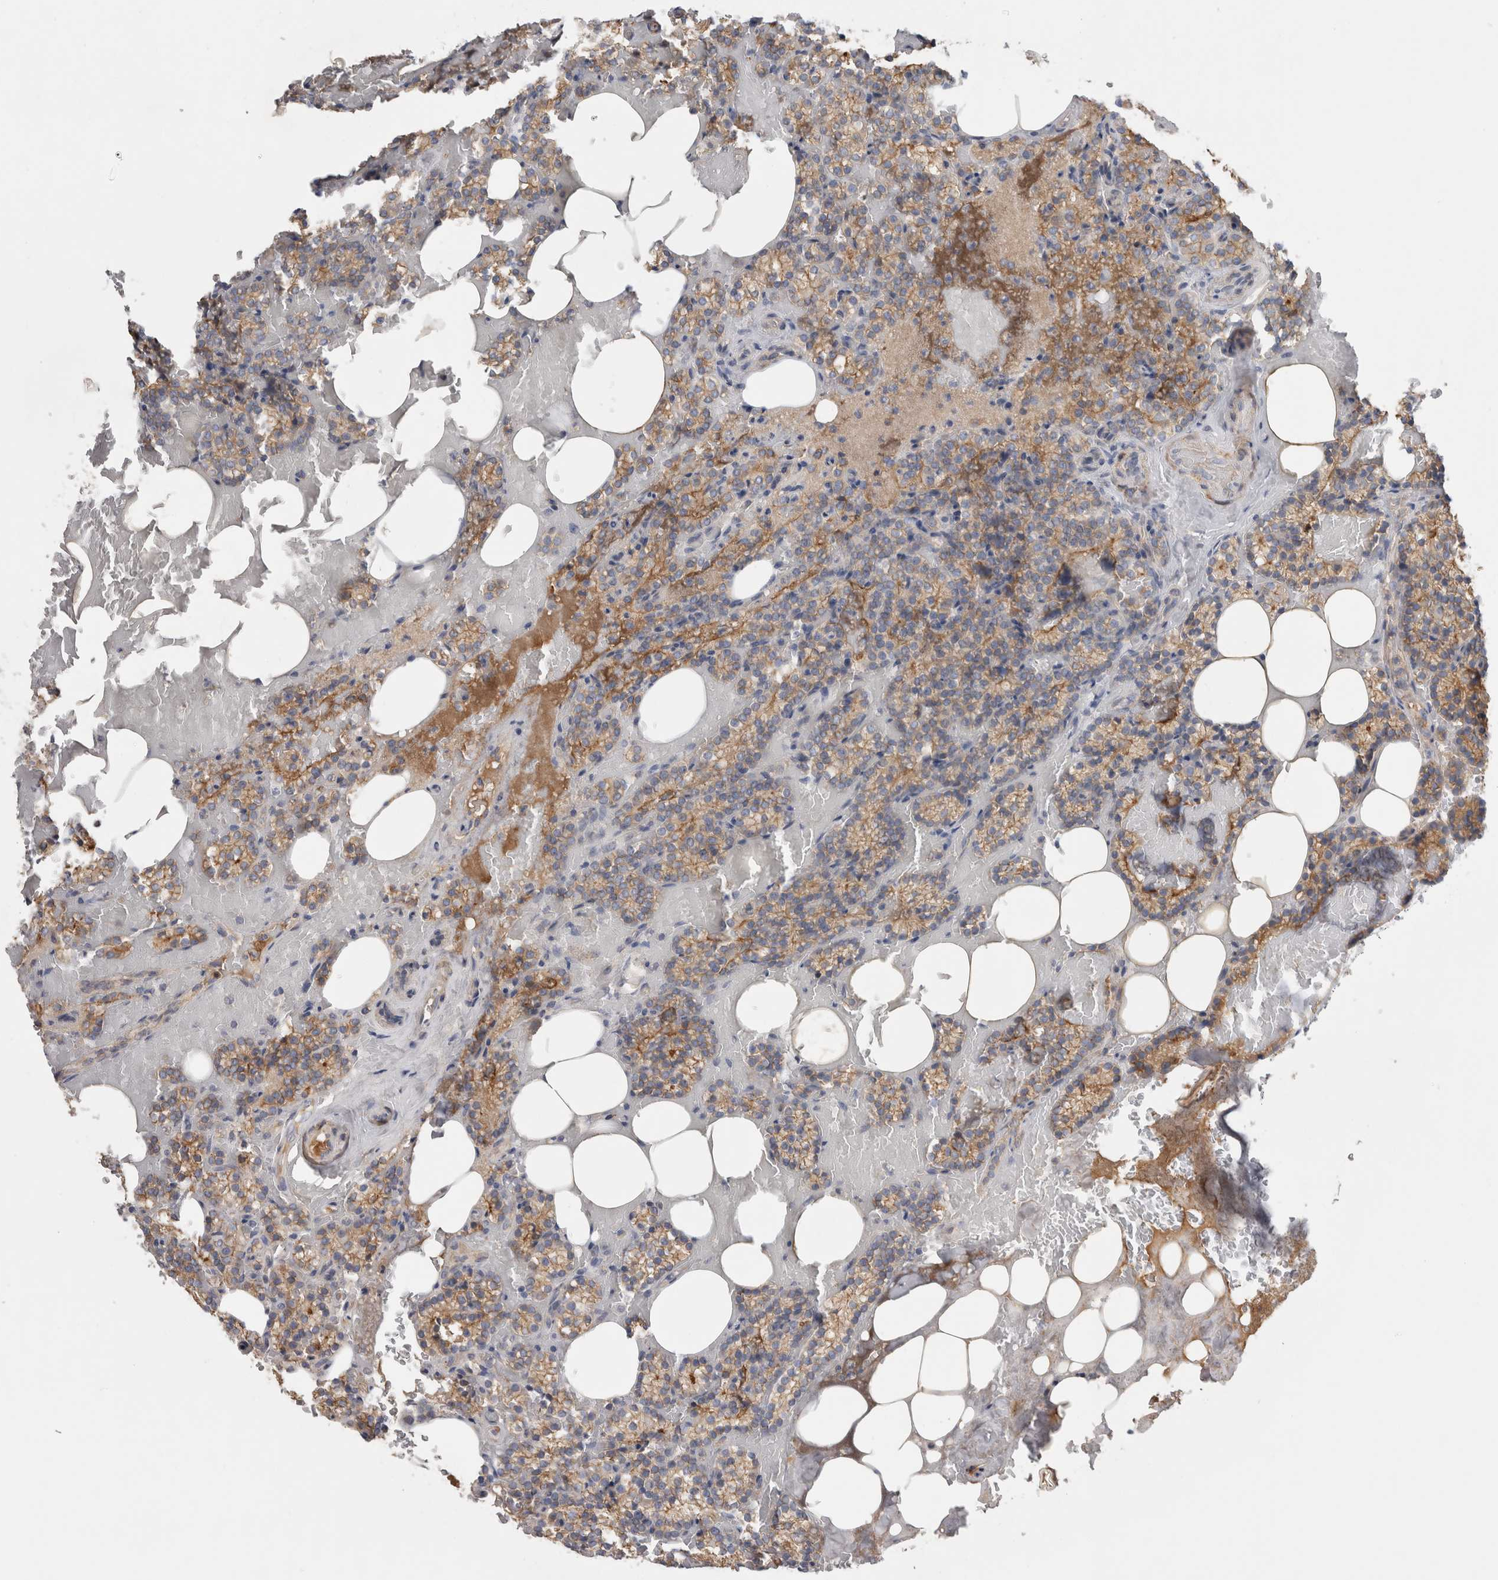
{"staining": {"intensity": "moderate", "quantity": ">75%", "location": "cytoplasmic/membranous"}, "tissue": "parathyroid gland", "cell_type": "Glandular cells", "image_type": "normal", "snomed": [{"axis": "morphology", "description": "Normal tissue, NOS"}, {"axis": "topography", "description": "Parathyroid gland"}], "caption": "Immunohistochemistry micrograph of normal parathyroid gland stained for a protein (brown), which displays medium levels of moderate cytoplasmic/membranous staining in about >75% of glandular cells.", "gene": "CFI", "patient": {"sex": "female", "age": 78}}